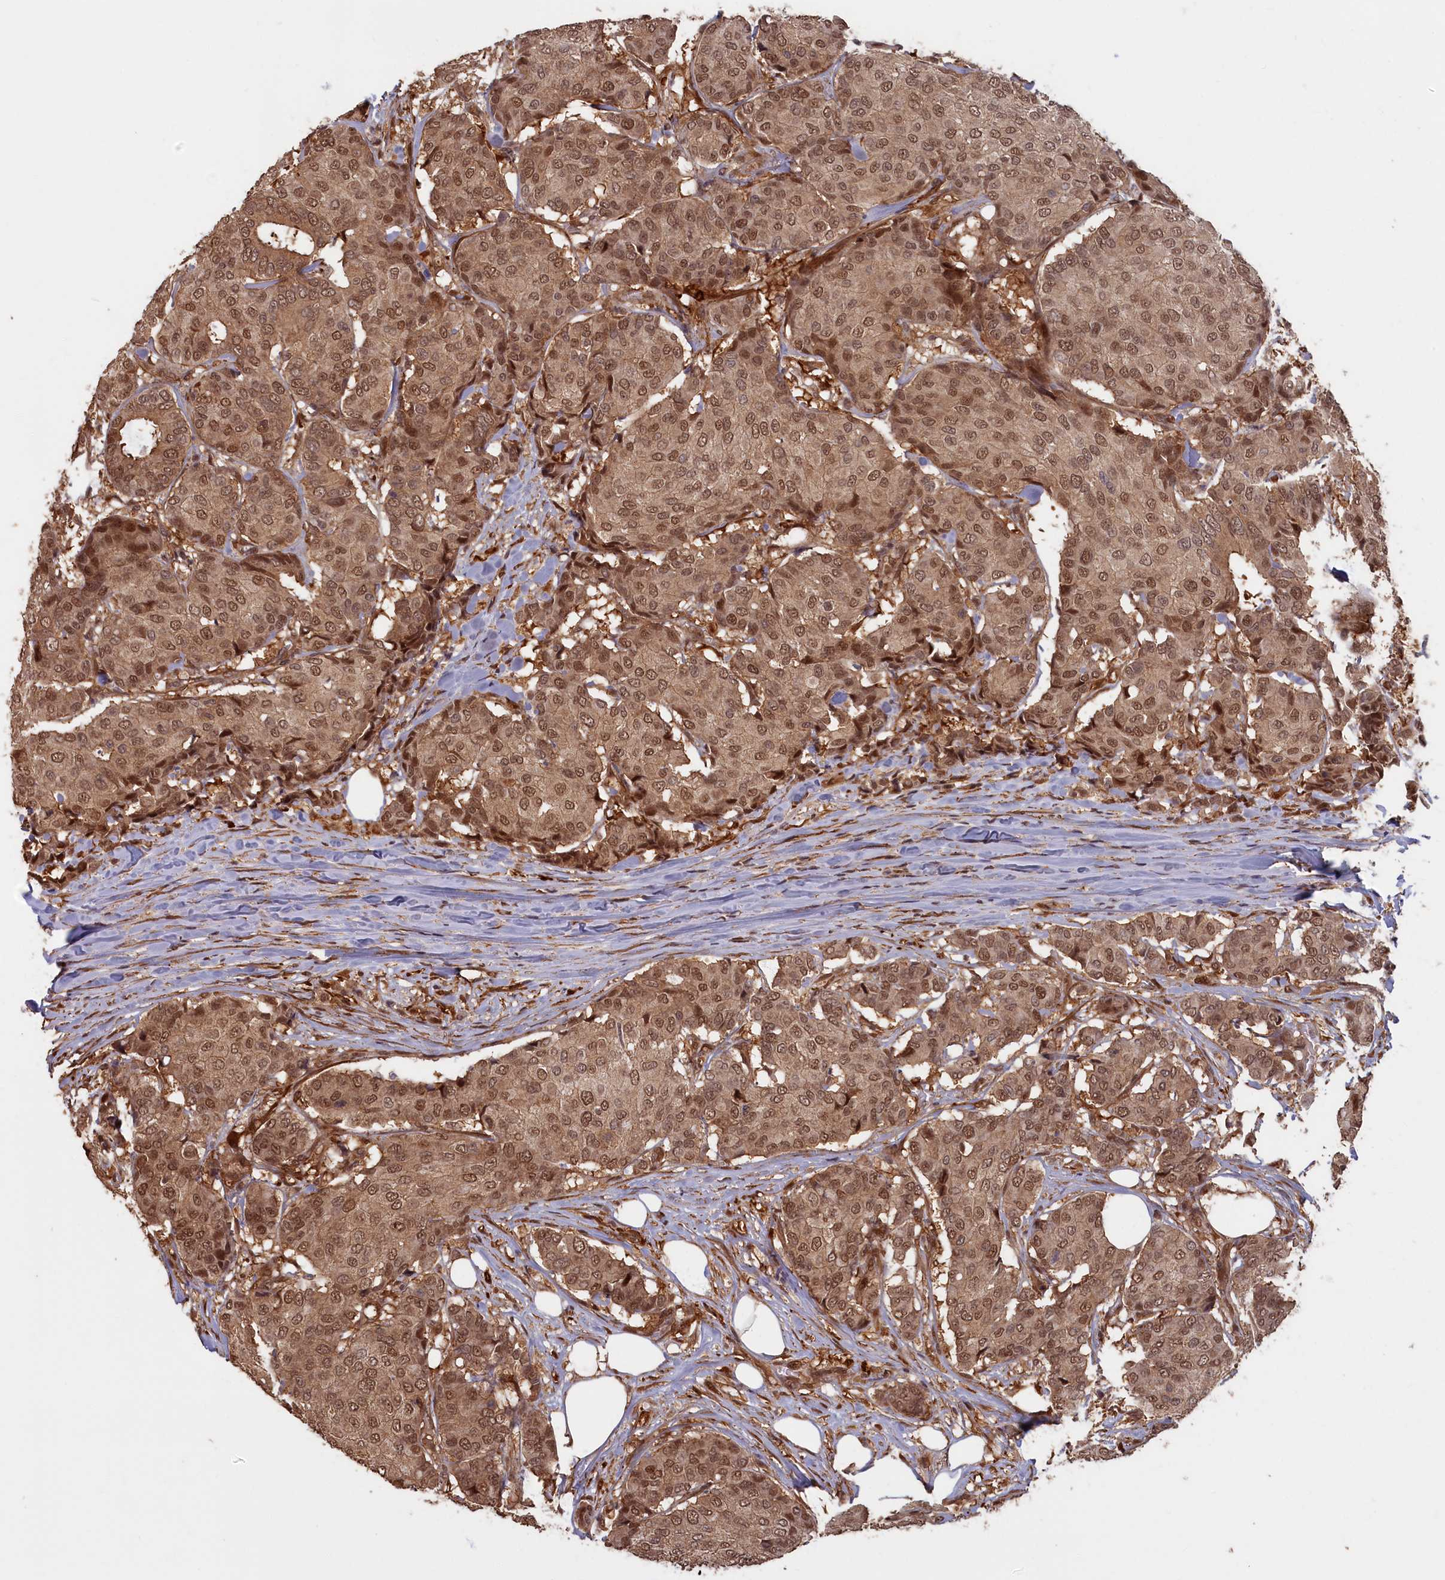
{"staining": {"intensity": "moderate", "quantity": ">75%", "location": "cytoplasmic/membranous,nuclear"}, "tissue": "breast cancer", "cell_type": "Tumor cells", "image_type": "cancer", "snomed": [{"axis": "morphology", "description": "Duct carcinoma"}, {"axis": "topography", "description": "Breast"}], "caption": "Protein expression analysis of breast cancer (invasive ductal carcinoma) shows moderate cytoplasmic/membranous and nuclear expression in about >75% of tumor cells.", "gene": "HIF3A", "patient": {"sex": "female", "age": 75}}